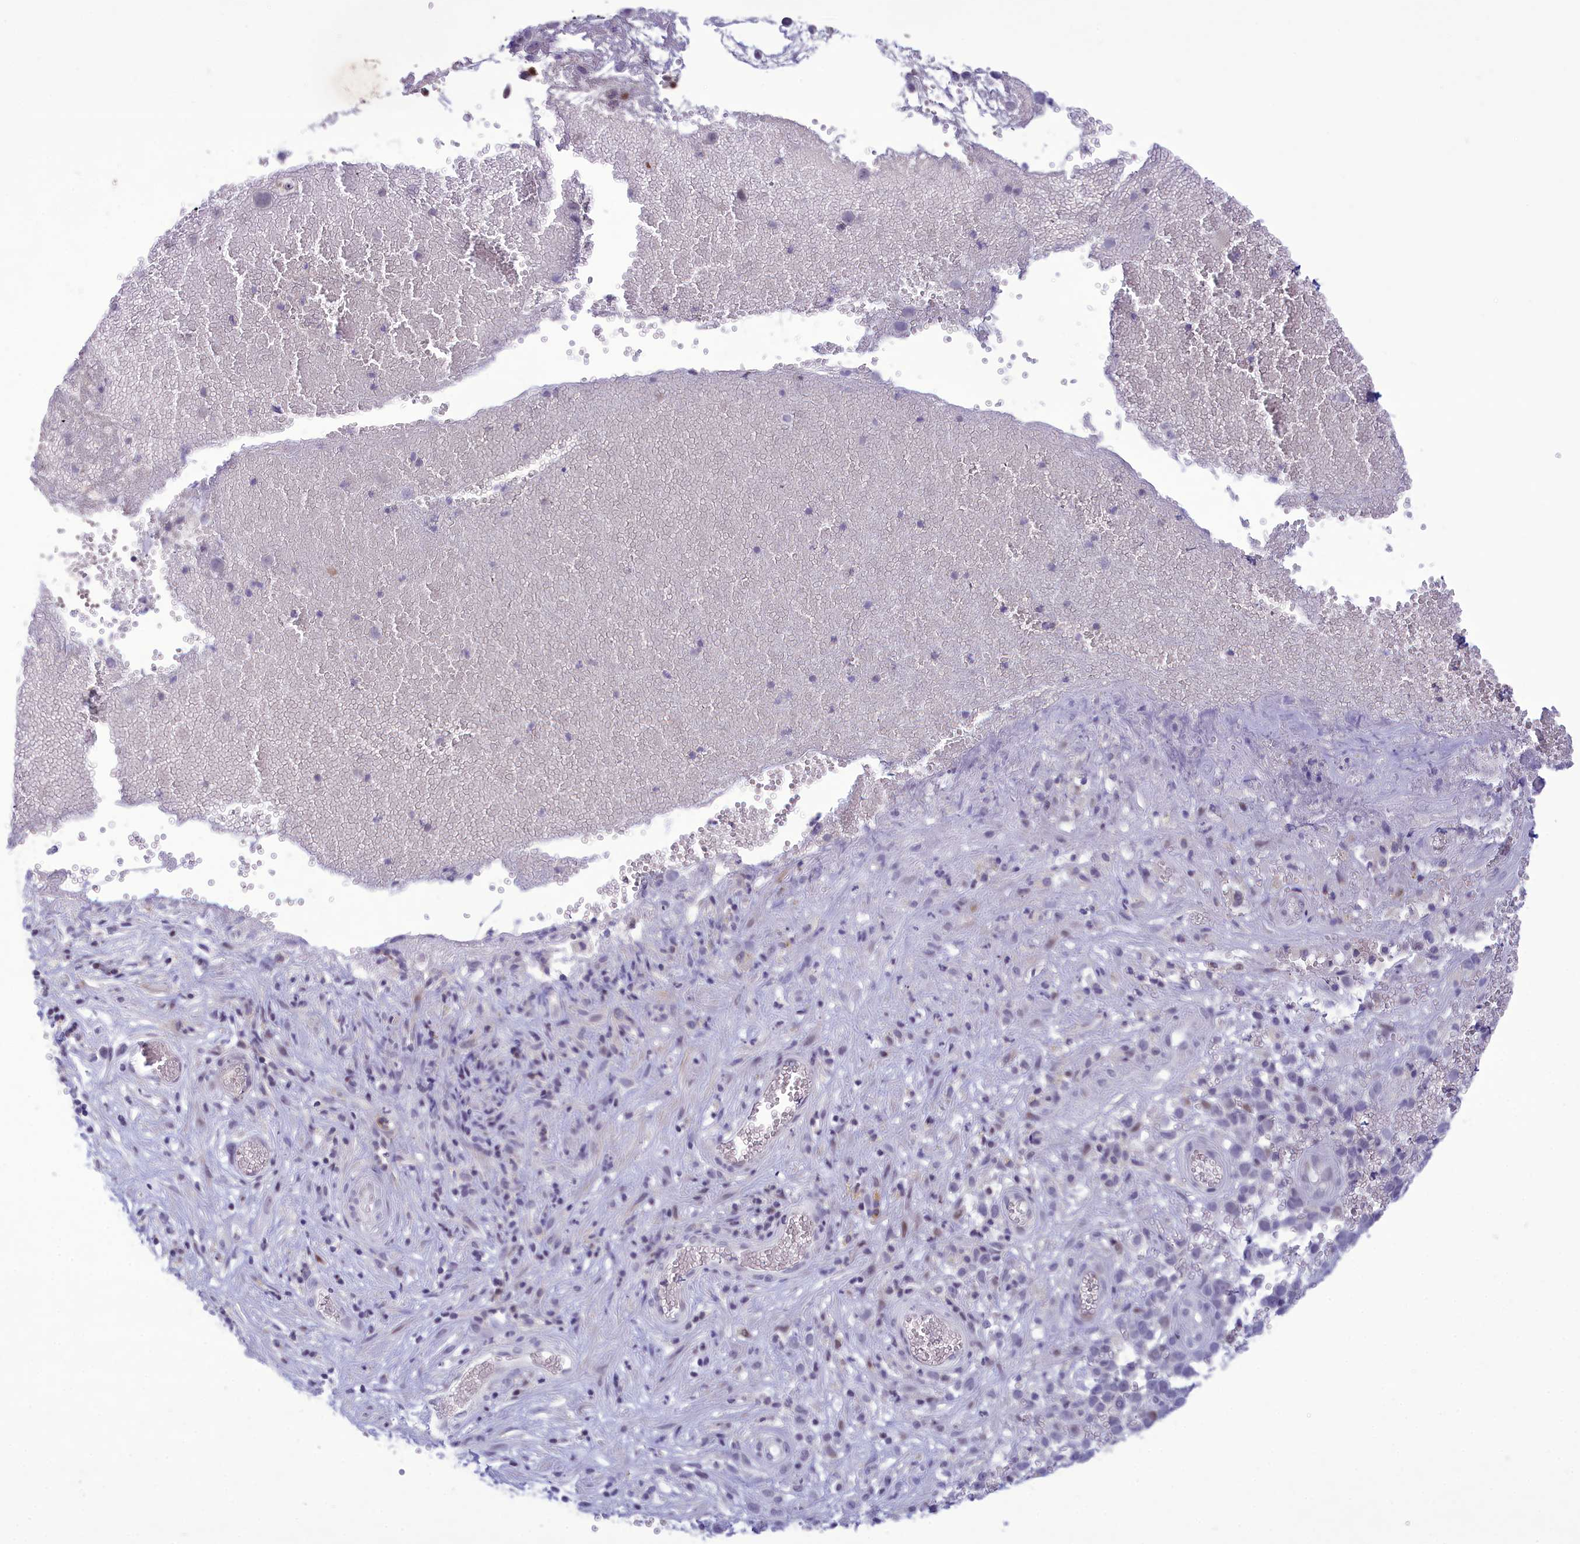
{"staining": {"intensity": "negative", "quantity": "none", "location": "none"}, "tissue": "melanoma", "cell_type": "Tumor cells", "image_type": "cancer", "snomed": [{"axis": "morphology", "description": "Malignant melanoma, NOS"}, {"axis": "topography", "description": "Nose, NOS"}], "caption": "Tumor cells are negative for protein expression in human melanoma.", "gene": "CORO2A", "patient": {"sex": "female", "age": 48}}